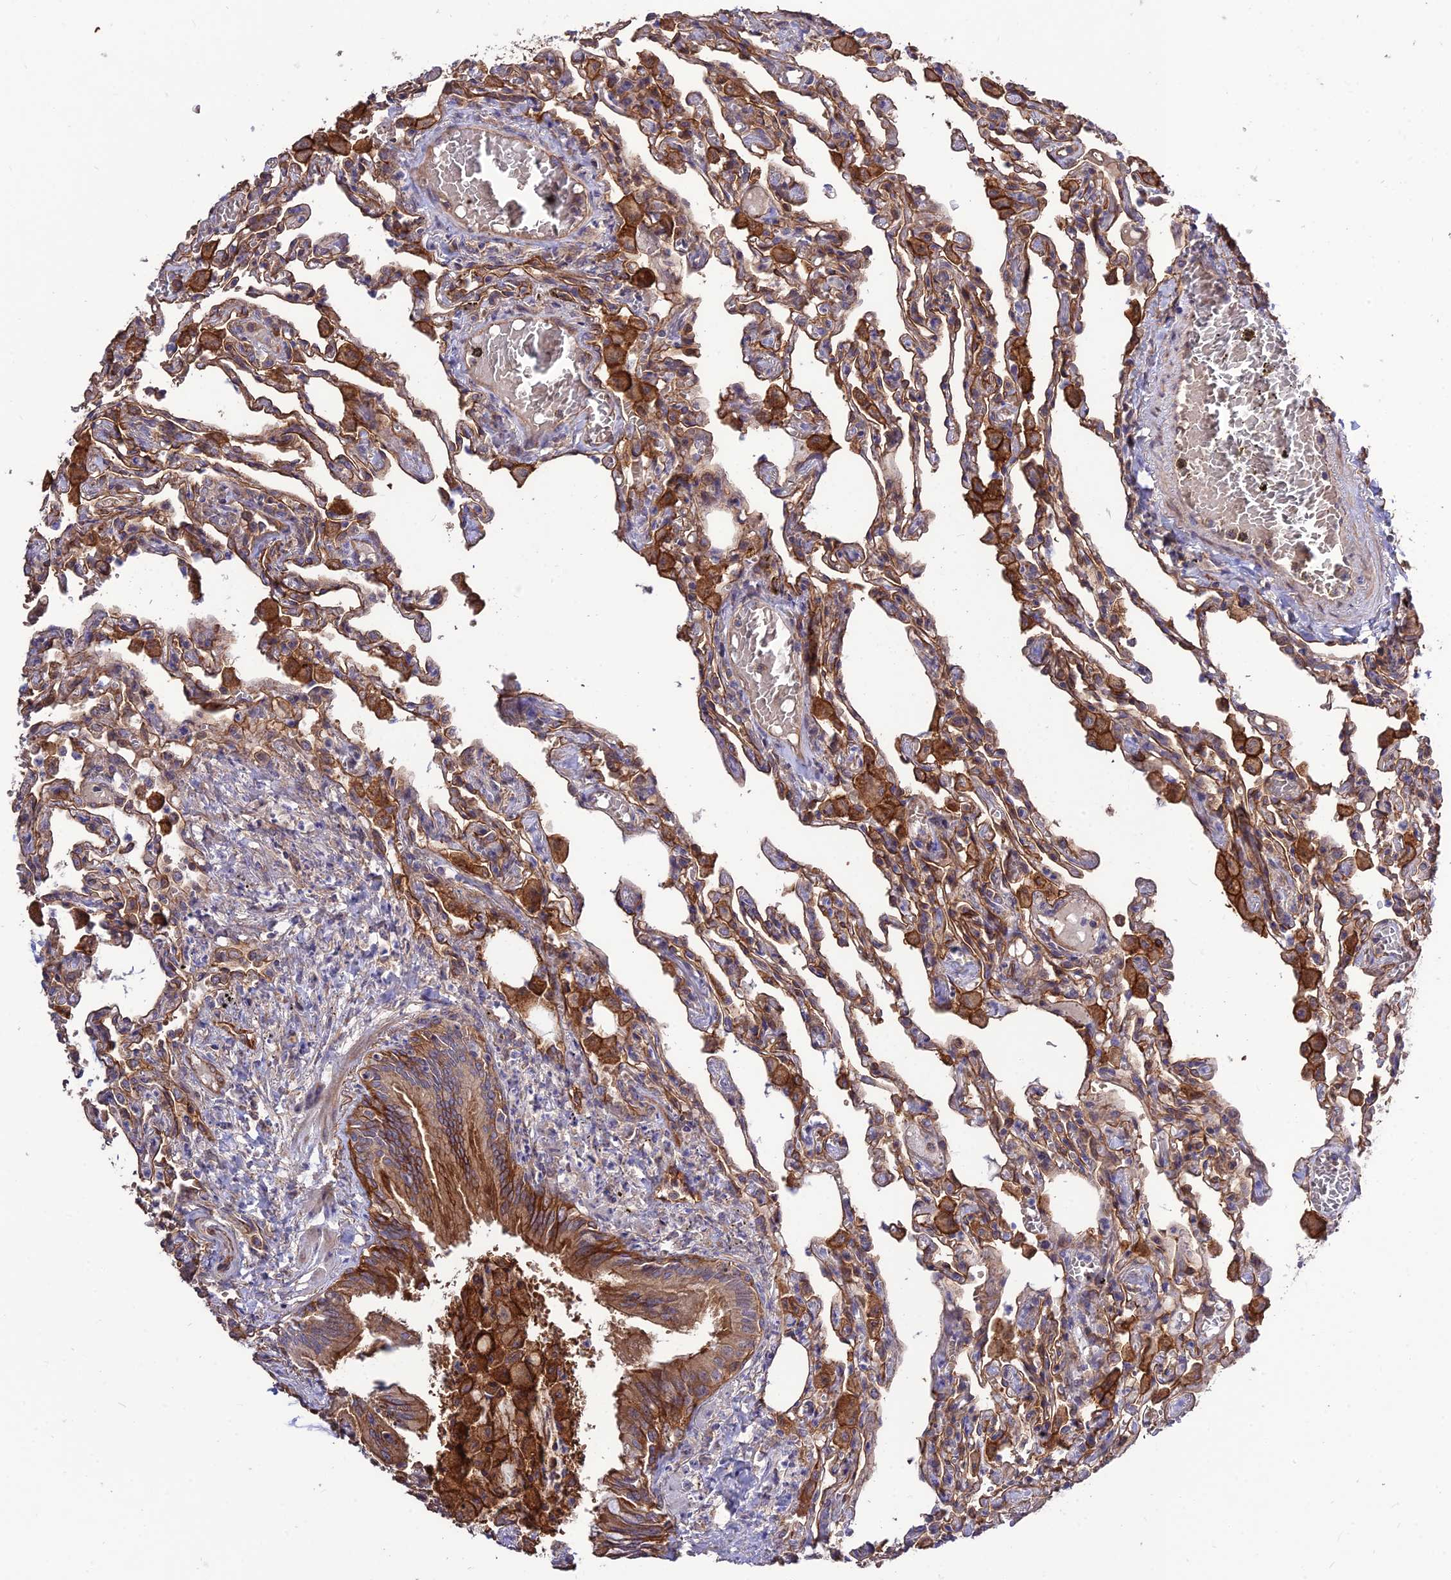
{"staining": {"intensity": "strong", "quantity": "25%-75%", "location": "cytoplasmic/membranous"}, "tissue": "lung", "cell_type": "Alveolar cells", "image_type": "normal", "snomed": [{"axis": "morphology", "description": "Normal tissue, NOS"}, {"axis": "topography", "description": "Bronchus"}, {"axis": "topography", "description": "Lung"}], "caption": "Protein expression analysis of unremarkable human lung reveals strong cytoplasmic/membranous staining in approximately 25%-75% of alveolar cells. (DAB IHC, brown staining for protein, blue staining for nuclei).", "gene": "CRTAP", "patient": {"sex": "female", "age": 49}}